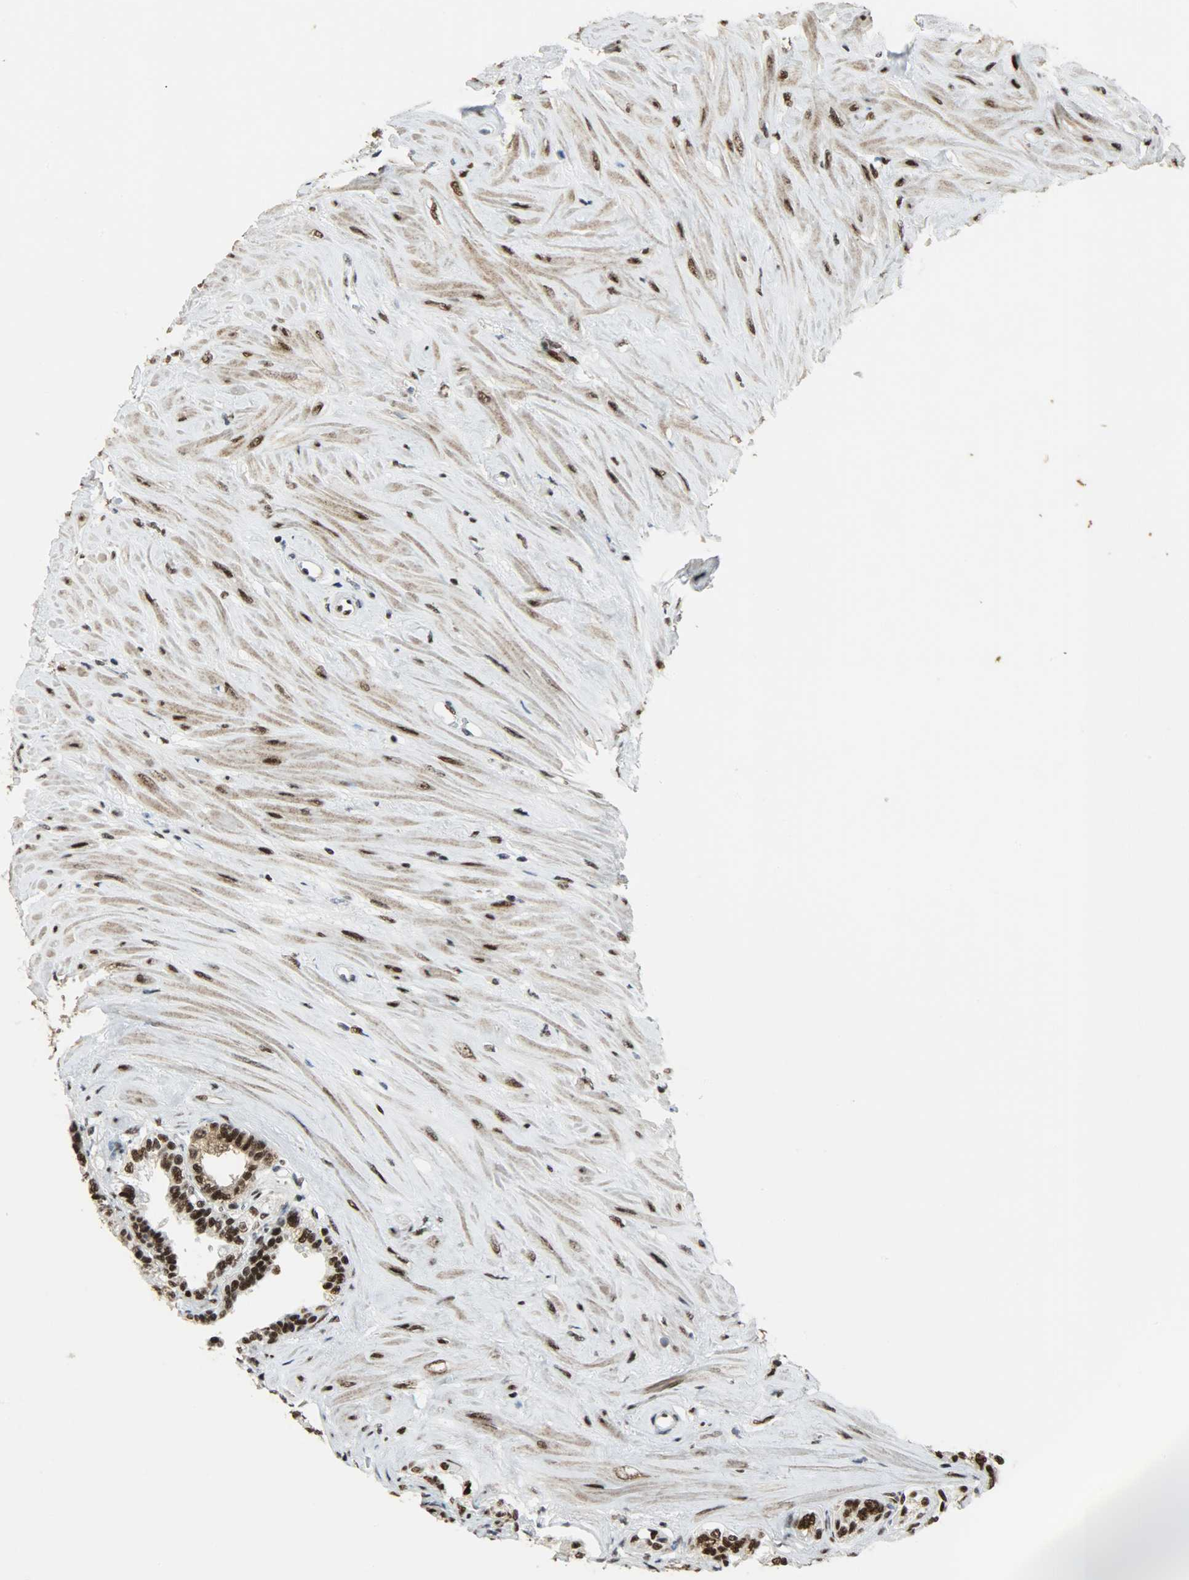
{"staining": {"intensity": "strong", "quantity": ">75%", "location": "cytoplasmic/membranous,nuclear"}, "tissue": "seminal vesicle", "cell_type": "Glandular cells", "image_type": "normal", "snomed": [{"axis": "morphology", "description": "Normal tissue, NOS"}, {"axis": "morphology", "description": "Inflammation, NOS"}, {"axis": "topography", "description": "Urinary bladder"}, {"axis": "topography", "description": "Prostate"}, {"axis": "topography", "description": "Seminal veicle"}], "caption": "IHC of unremarkable human seminal vesicle displays high levels of strong cytoplasmic/membranous,nuclear expression in approximately >75% of glandular cells.", "gene": "SSB", "patient": {"sex": "male", "age": 82}}